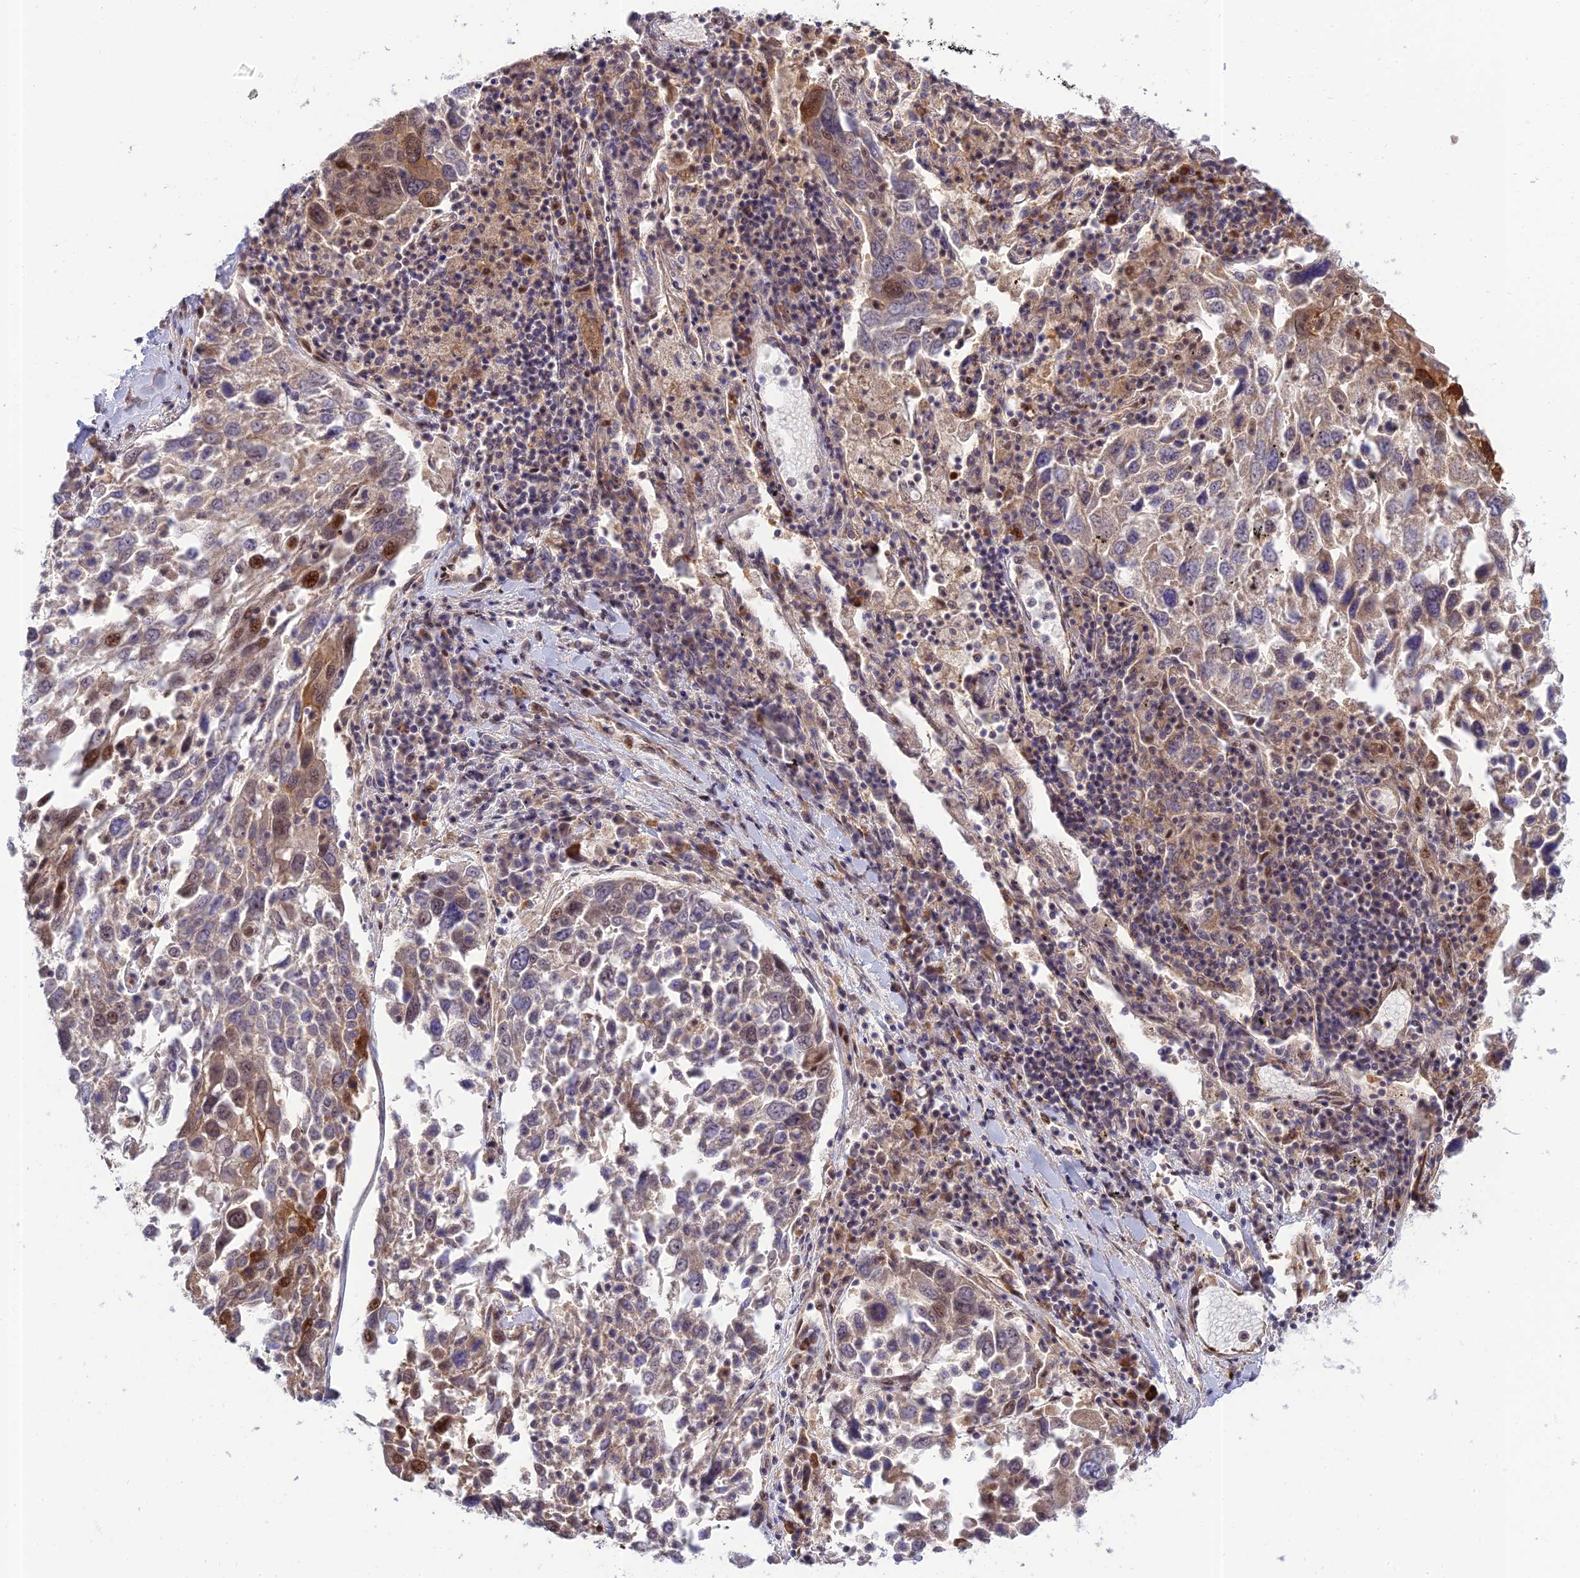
{"staining": {"intensity": "moderate", "quantity": "<25%", "location": "nuclear"}, "tissue": "lung cancer", "cell_type": "Tumor cells", "image_type": "cancer", "snomed": [{"axis": "morphology", "description": "Squamous cell carcinoma, NOS"}, {"axis": "topography", "description": "Lung"}], "caption": "Lung cancer stained with a brown dye demonstrates moderate nuclear positive staining in about <25% of tumor cells.", "gene": "ZNF584", "patient": {"sex": "male", "age": 65}}